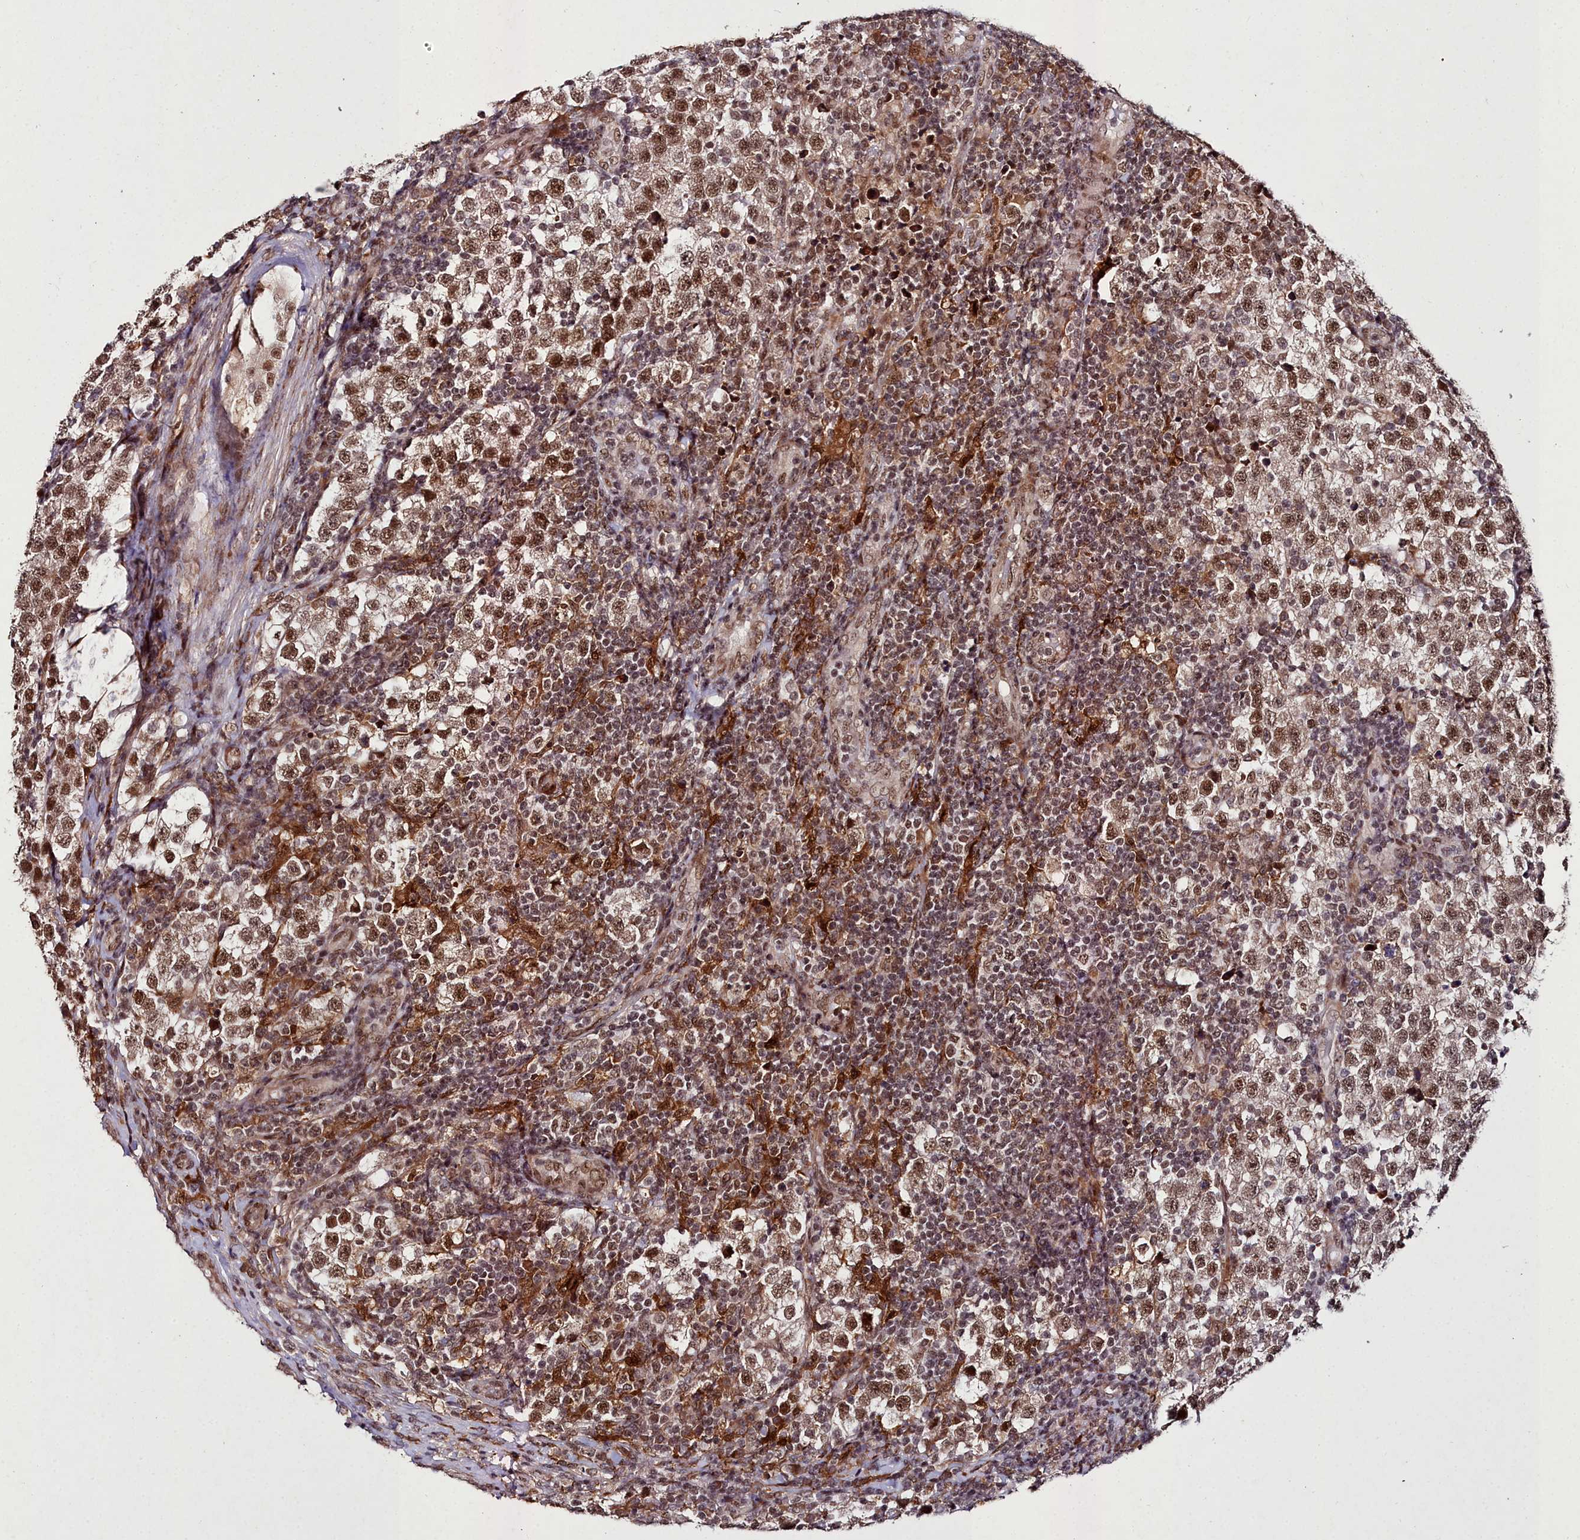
{"staining": {"intensity": "strong", "quantity": ">75%", "location": "nuclear"}, "tissue": "testis cancer", "cell_type": "Tumor cells", "image_type": "cancer", "snomed": [{"axis": "morphology", "description": "Seminoma, NOS"}, {"axis": "topography", "description": "Testis"}], "caption": "Protein staining reveals strong nuclear expression in approximately >75% of tumor cells in testis cancer (seminoma).", "gene": "CXXC1", "patient": {"sex": "male", "age": 34}}